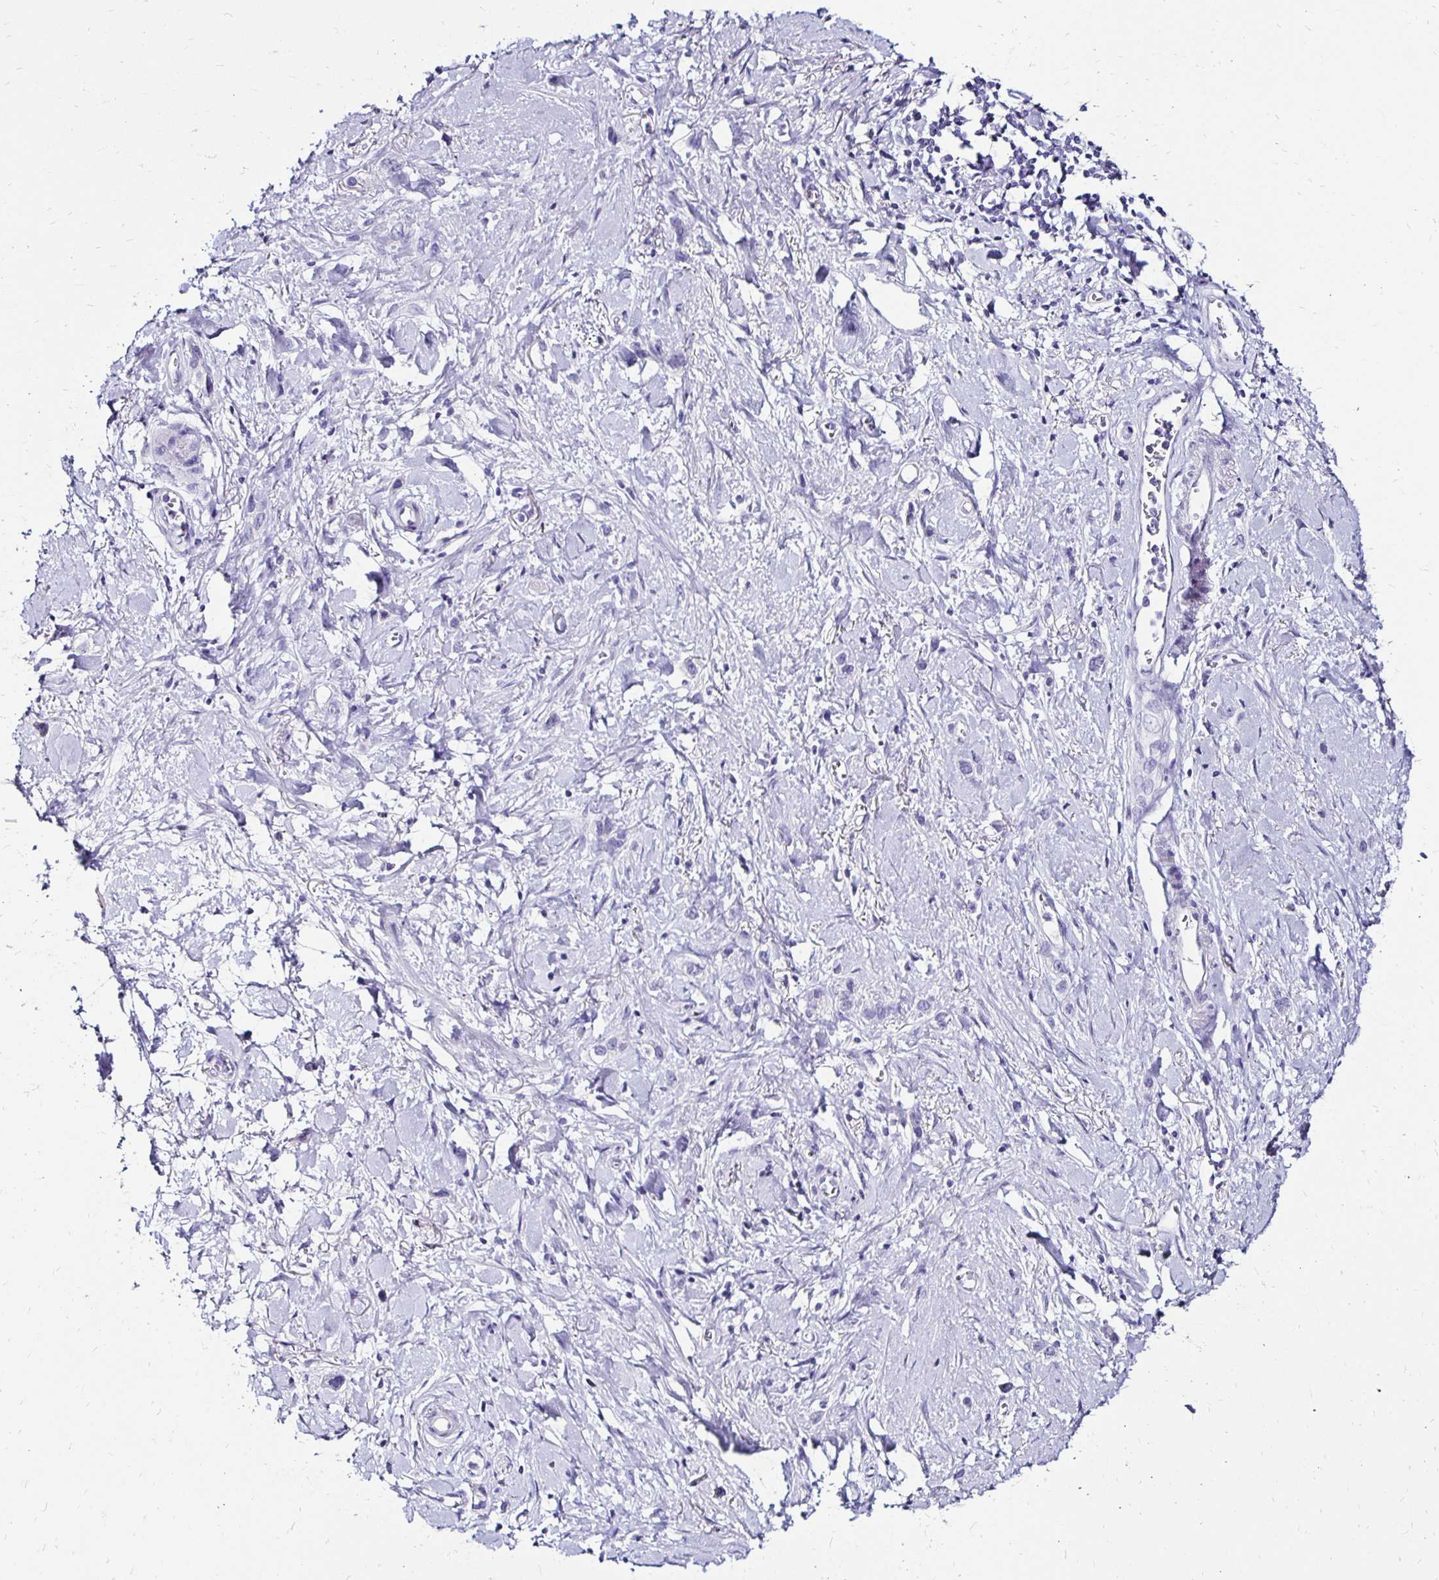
{"staining": {"intensity": "negative", "quantity": "none", "location": "none"}, "tissue": "stomach cancer", "cell_type": "Tumor cells", "image_type": "cancer", "snomed": [{"axis": "morphology", "description": "Adenocarcinoma, NOS"}, {"axis": "topography", "description": "Stomach"}], "caption": "Stomach adenocarcinoma was stained to show a protein in brown. There is no significant positivity in tumor cells.", "gene": "KCNT1", "patient": {"sex": "female", "age": 65}}